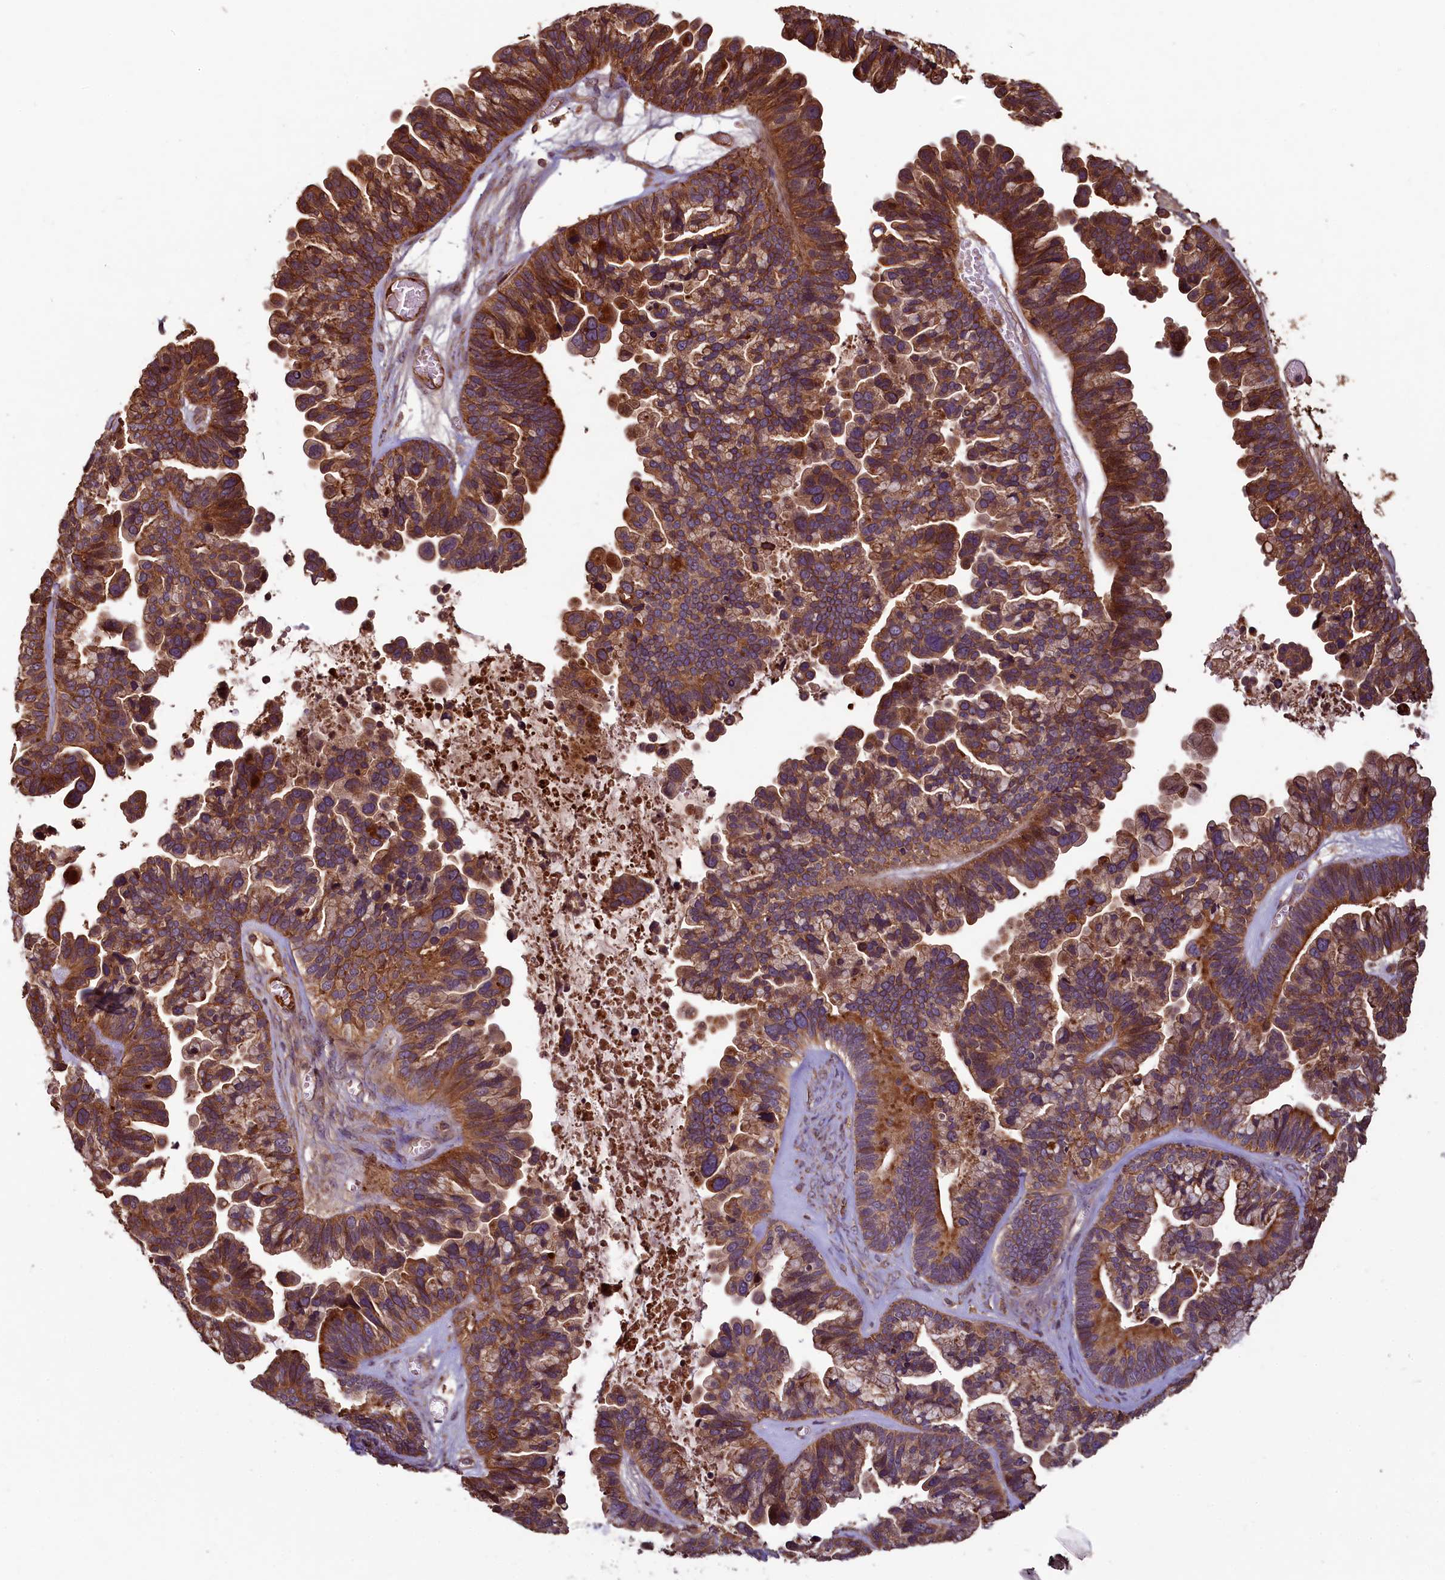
{"staining": {"intensity": "strong", "quantity": ">75%", "location": "cytoplasmic/membranous"}, "tissue": "ovarian cancer", "cell_type": "Tumor cells", "image_type": "cancer", "snomed": [{"axis": "morphology", "description": "Cystadenocarcinoma, serous, NOS"}, {"axis": "topography", "description": "Ovary"}], "caption": "Ovarian cancer (serous cystadenocarcinoma) was stained to show a protein in brown. There is high levels of strong cytoplasmic/membranous positivity in about >75% of tumor cells.", "gene": "NUDT6", "patient": {"sex": "female", "age": 56}}